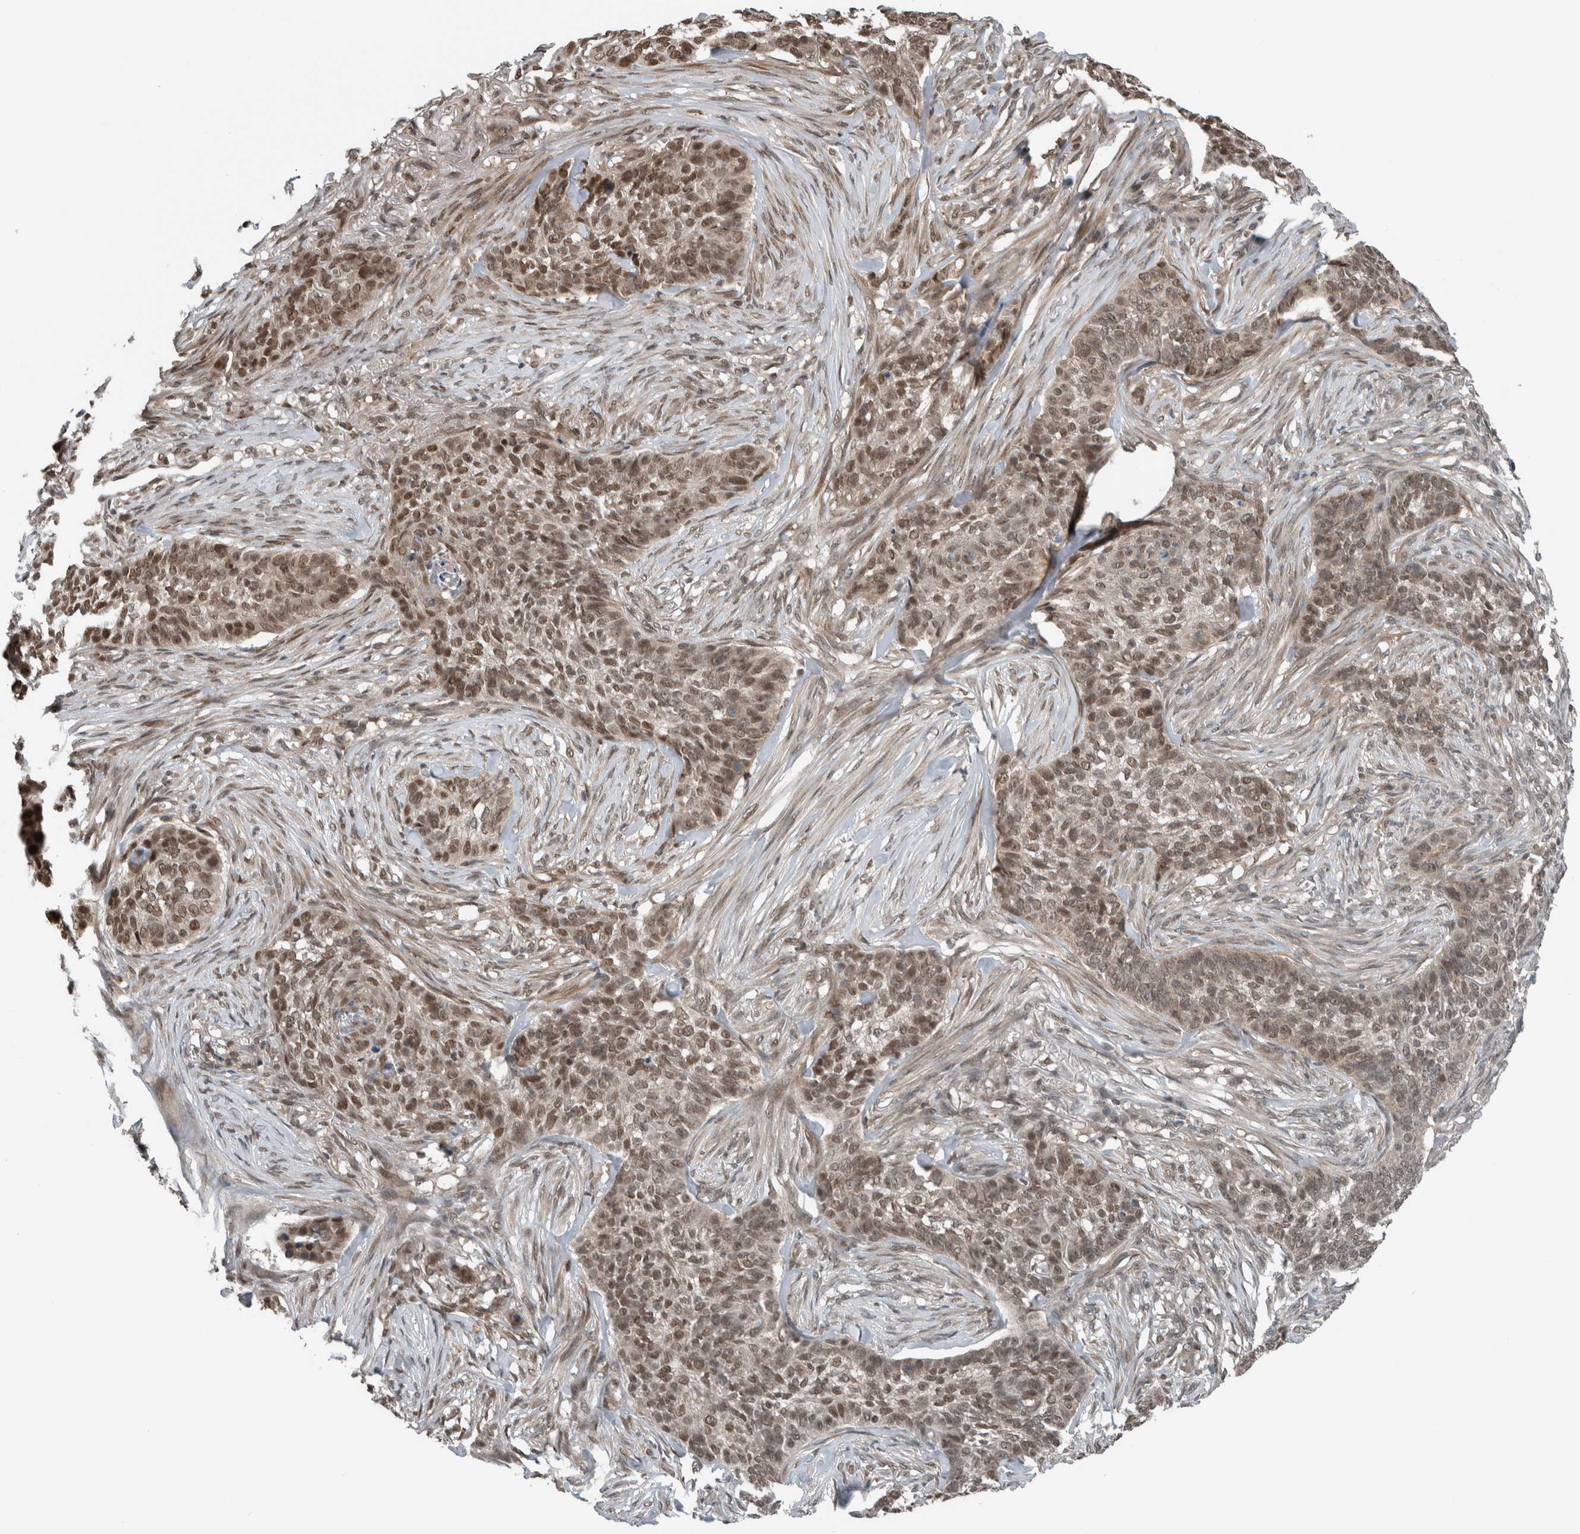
{"staining": {"intensity": "moderate", "quantity": ">75%", "location": "nuclear"}, "tissue": "skin cancer", "cell_type": "Tumor cells", "image_type": "cancer", "snomed": [{"axis": "morphology", "description": "Basal cell carcinoma"}, {"axis": "topography", "description": "Skin"}], "caption": "Skin cancer stained with DAB immunohistochemistry (IHC) demonstrates medium levels of moderate nuclear expression in approximately >75% of tumor cells.", "gene": "SPAG7", "patient": {"sex": "male", "age": 85}}